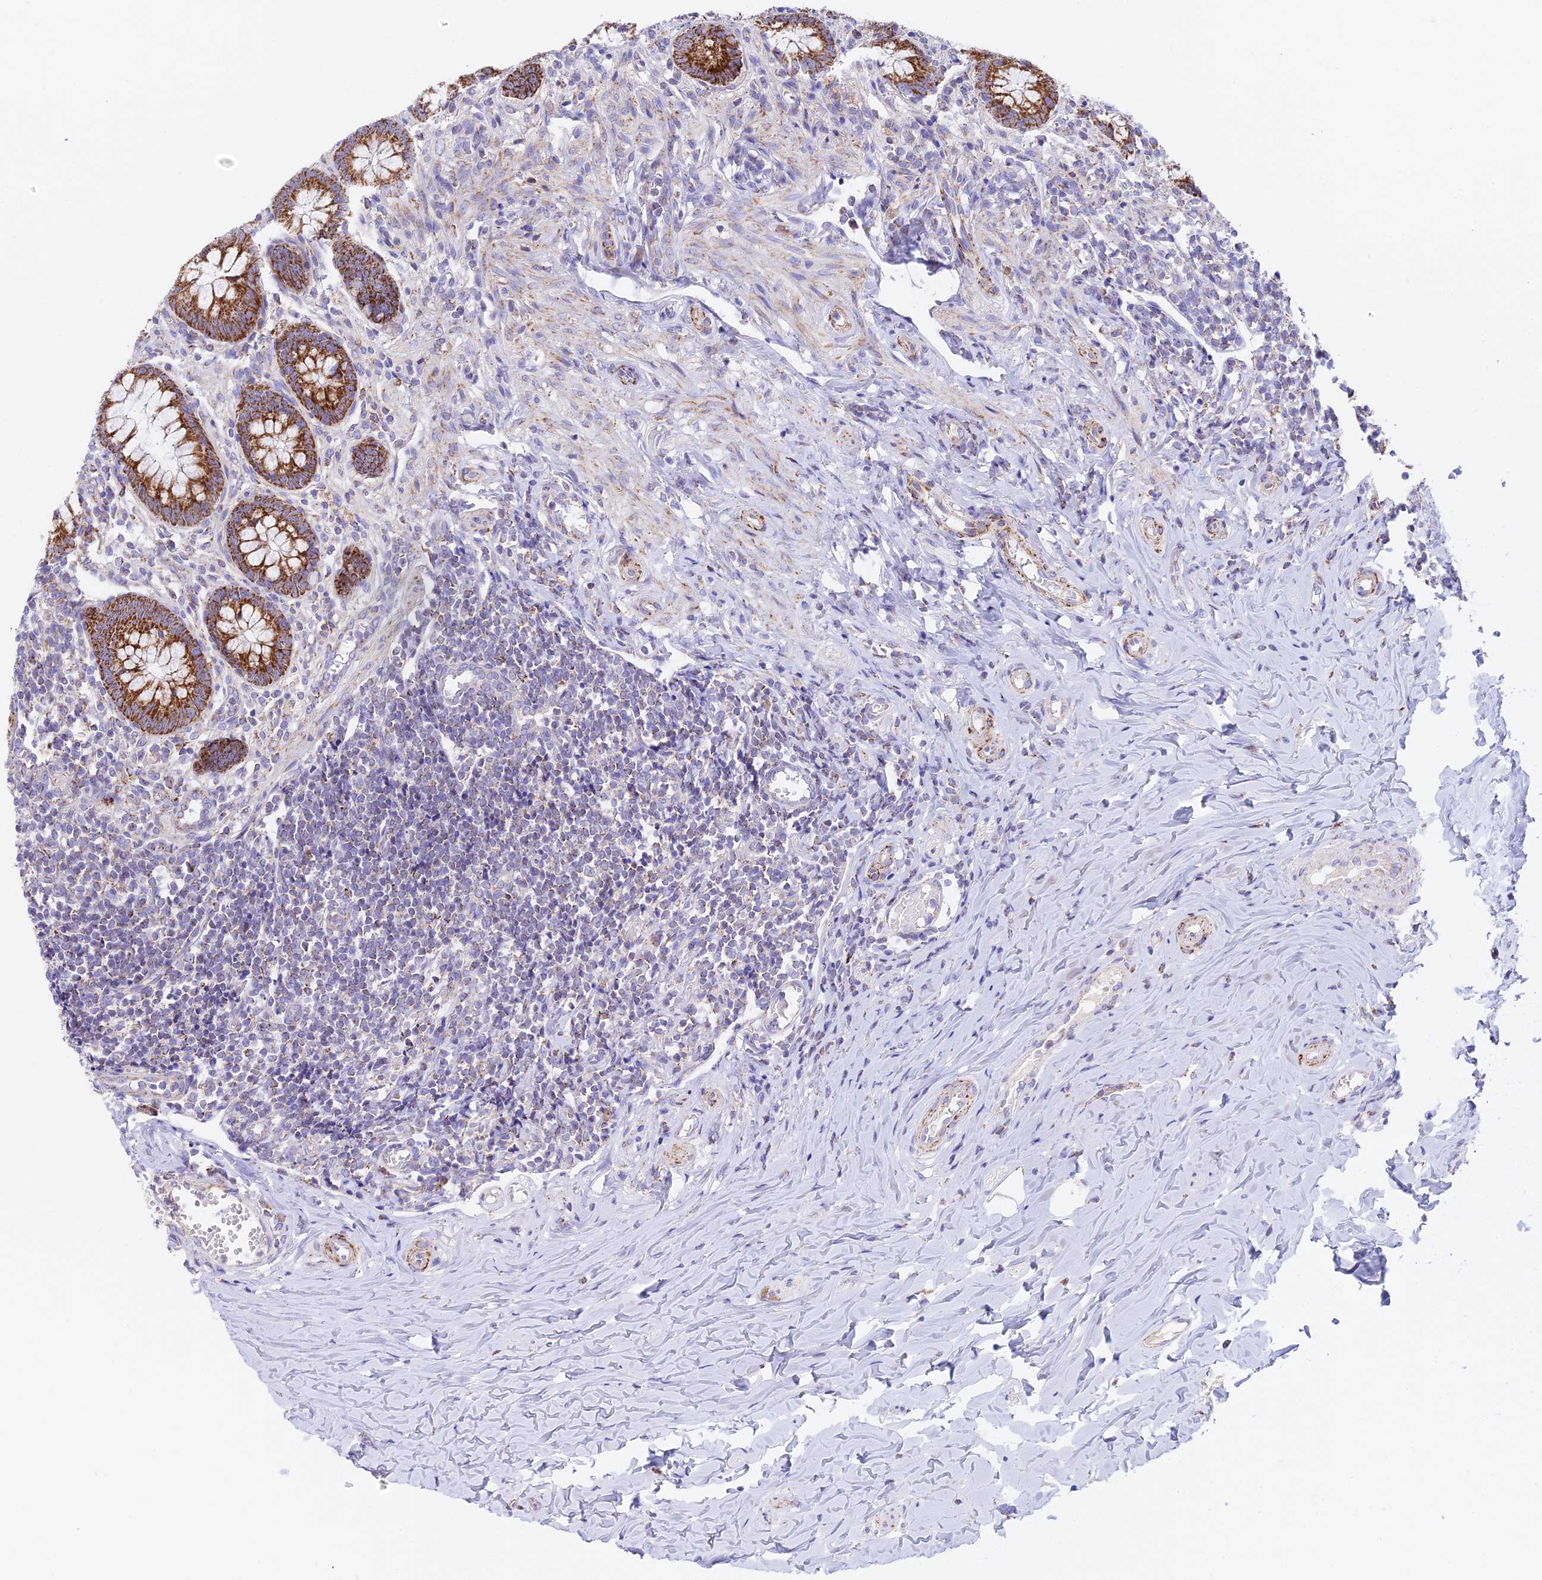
{"staining": {"intensity": "moderate", "quantity": ">75%", "location": "cytoplasmic/membranous"}, "tissue": "appendix", "cell_type": "Glandular cells", "image_type": "normal", "snomed": [{"axis": "morphology", "description": "Normal tissue, NOS"}, {"axis": "topography", "description": "Appendix"}], "caption": "Brown immunohistochemical staining in normal appendix demonstrates moderate cytoplasmic/membranous expression in approximately >75% of glandular cells.", "gene": "HSDL2", "patient": {"sex": "female", "age": 33}}